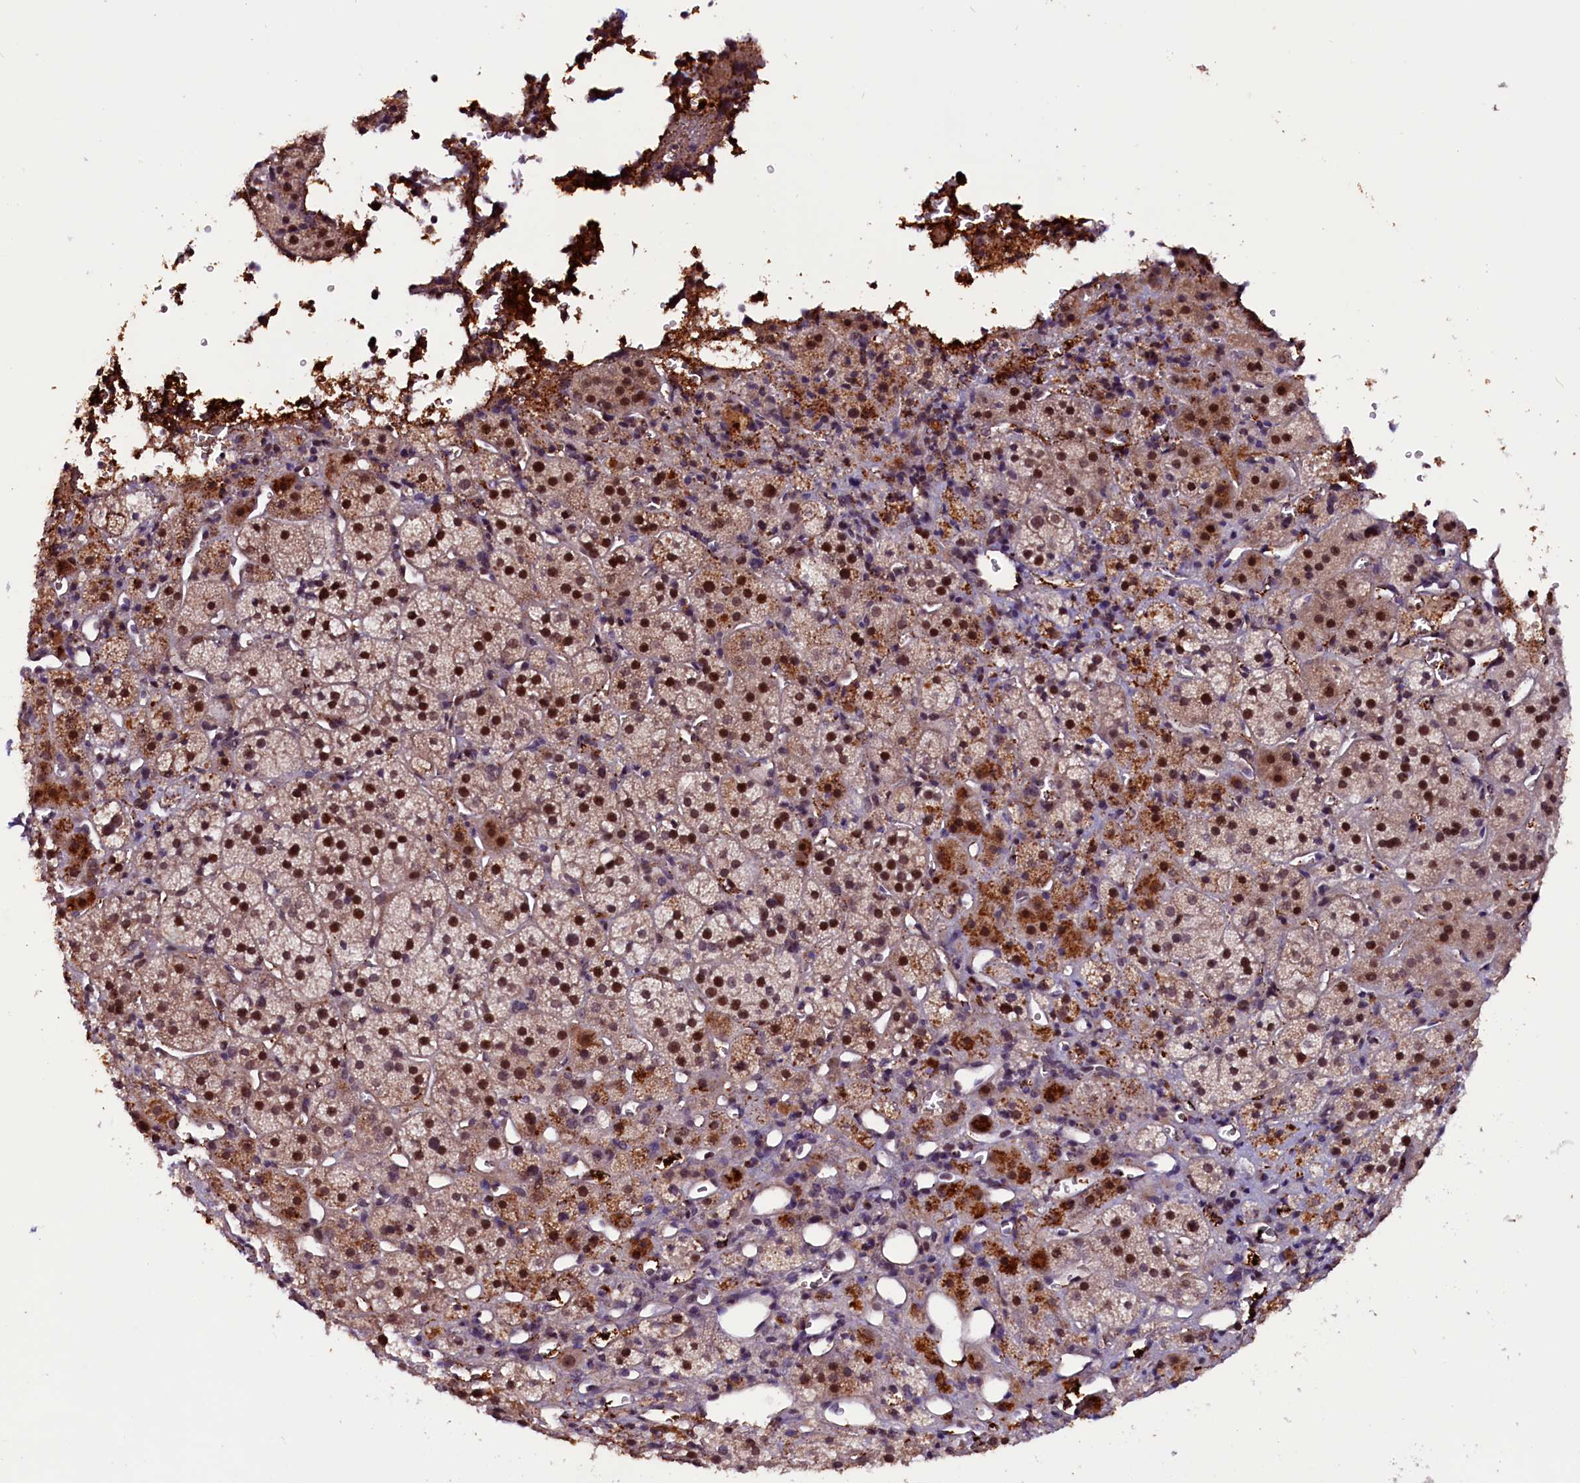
{"staining": {"intensity": "strong", "quantity": "25%-75%", "location": "cytoplasmic/membranous,nuclear"}, "tissue": "adrenal gland", "cell_type": "Glandular cells", "image_type": "normal", "snomed": [{"axis": "morphology", "description": "Normal tissue, NOS"}, {"axis": "topography", "description": "Adrenal gland"}], "caption": "The immunohistochemical stain shows strong cytoplasmic/membranous,nuclear staining in glandular cells of benign adrenal gland.", "gene": "RNMT", "patient": {"sex": "female", "age": 44}}